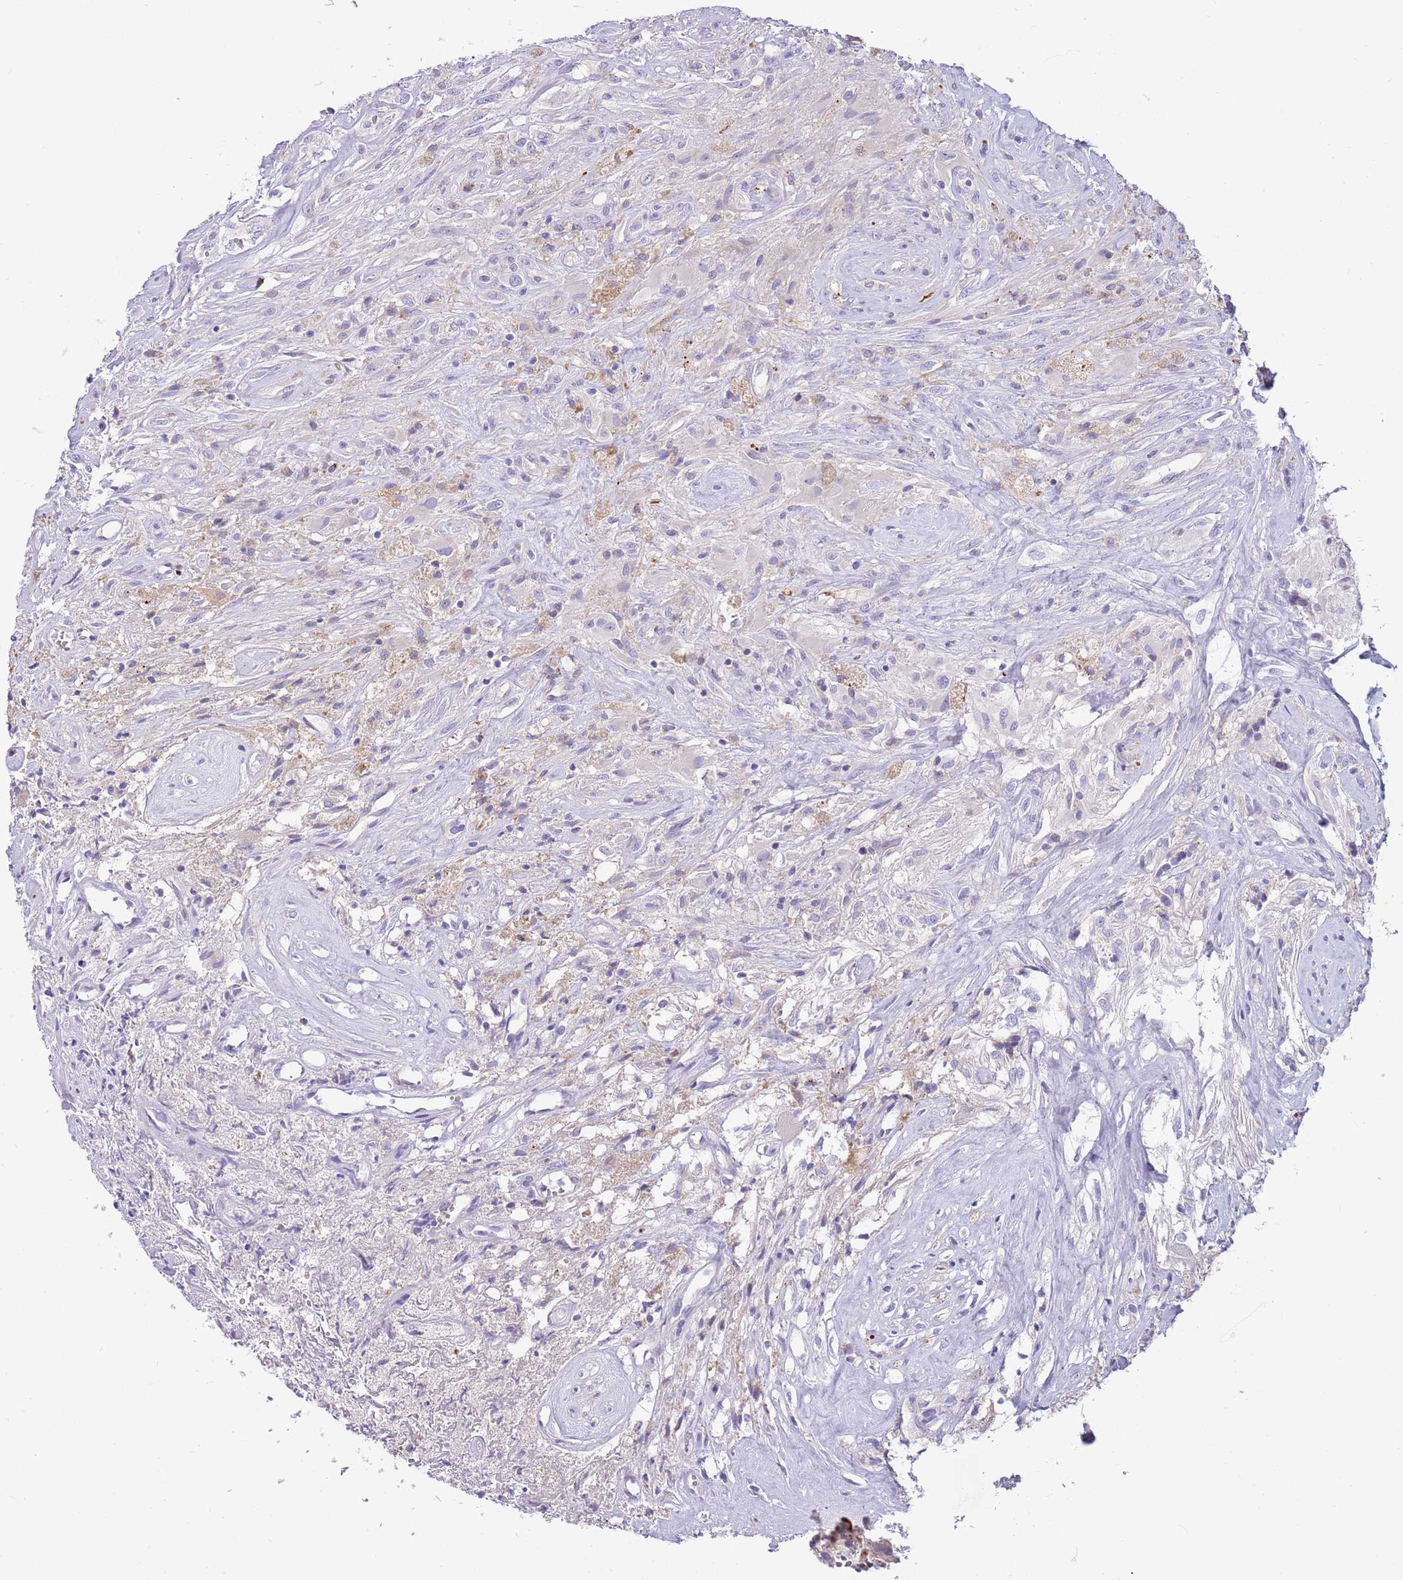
{"staining": {"intensity": "negative", "quantity": "none", "location": "none"}, "tissue": "glioma", "cell_type": "Tumor cells", "image_type": "cancer", "snomed": [{"axis": "morphology", "description": "Glioma, malignant, High grade"}, {"axis": "topography", "description": "Brain"}], "caption": "Human high-grade glioma (malignant) stained for a protein using immunohistochemistry (IHC) shows no staining in tumor cells.", "gene": "DDHD1", "patient": {"sex": "male", "age": 56}}